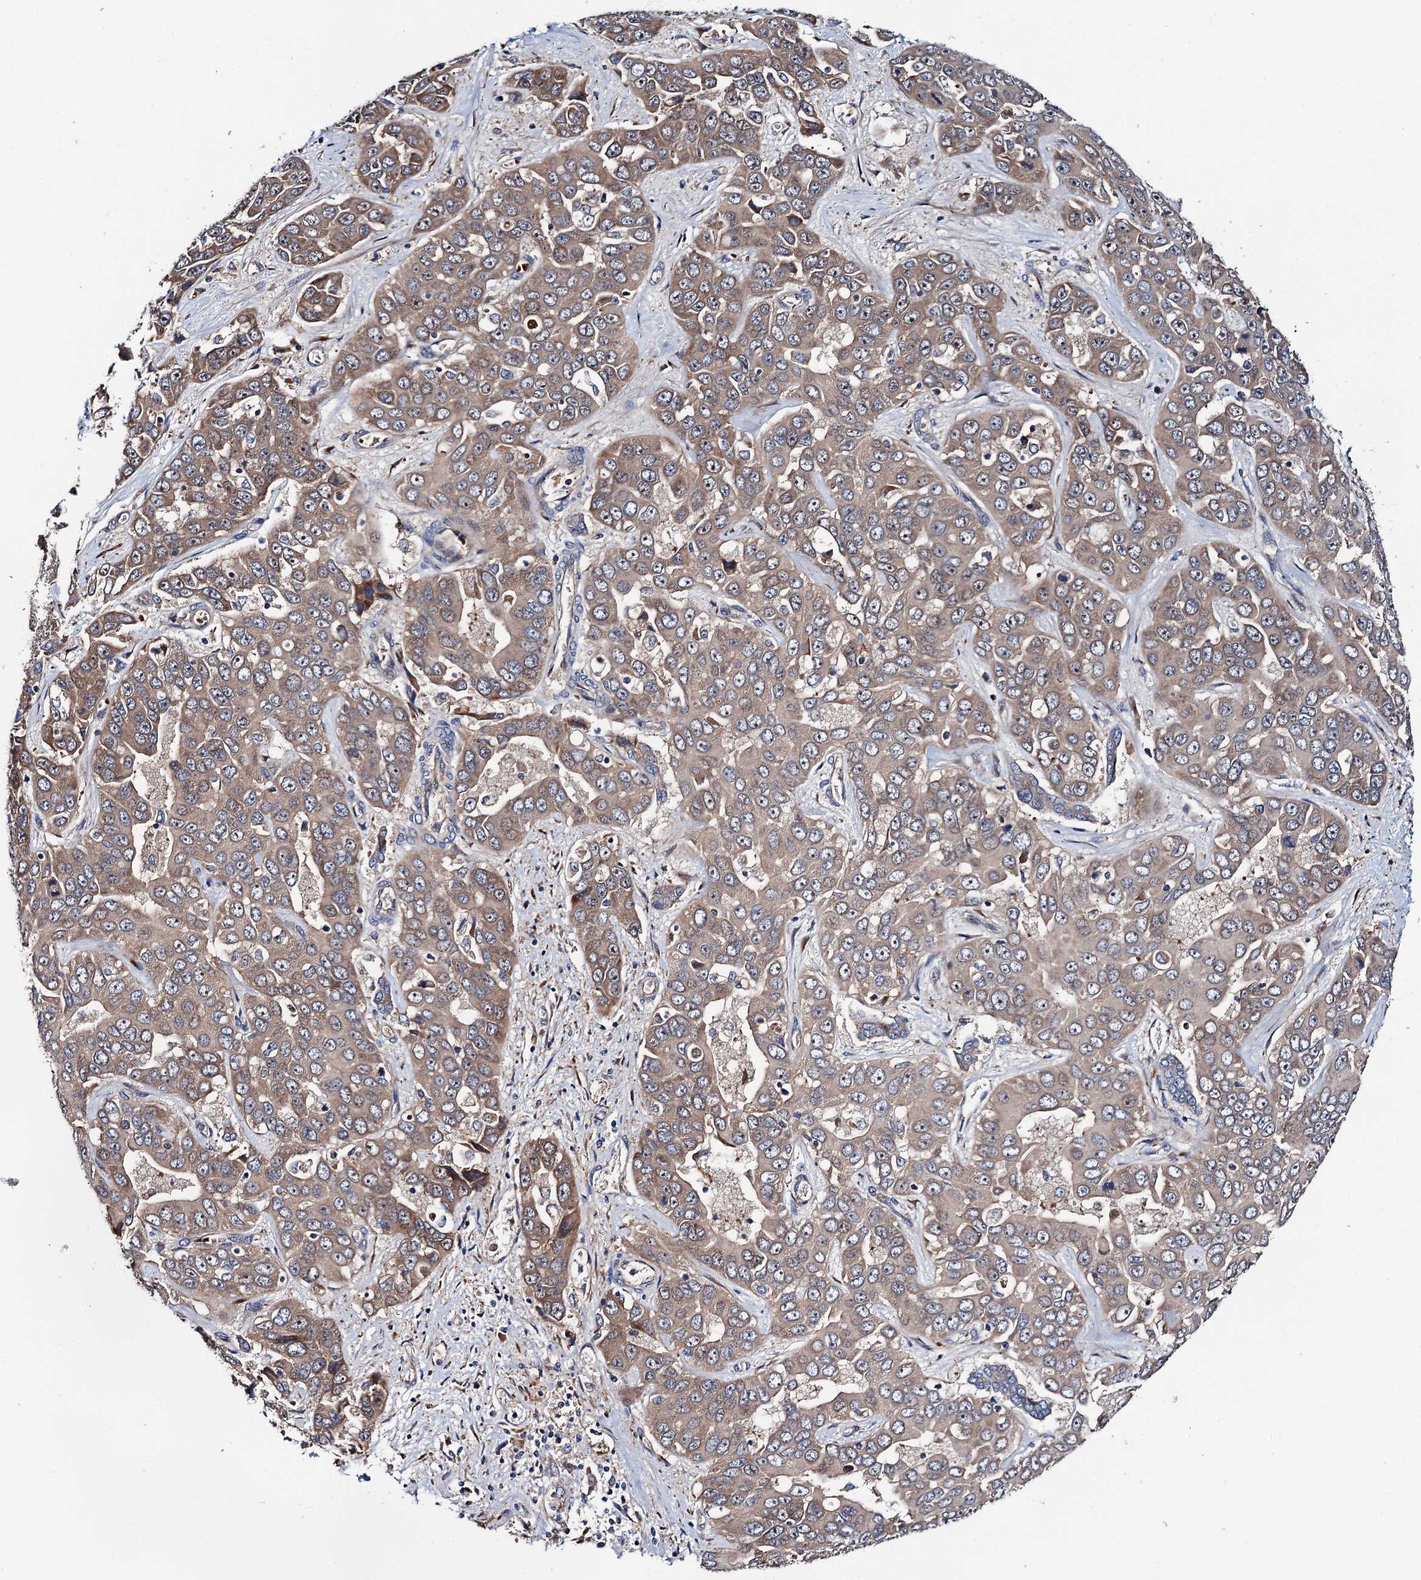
{"staining": {"intensity": "weak", "quantity": "25%-75%", "location": "cytoplasmic/membranous"}, "tissue": "liver cancer", "cell_type": "Tumor cells", "image_type": "cancer", "snomed": [{"axis": "morphology", "description": "Cholangiocarcinoma"}, {"axis": "topography", "description": "Liver"}], "caption": "Brown immunohistochemical staining in human liver cancer shows weak cytoplasmic/membranous positivity in approximately 25%-75% of tumor cells.", "gene": "TRMT112", "patient": {"sex": "female", "age": 52}}